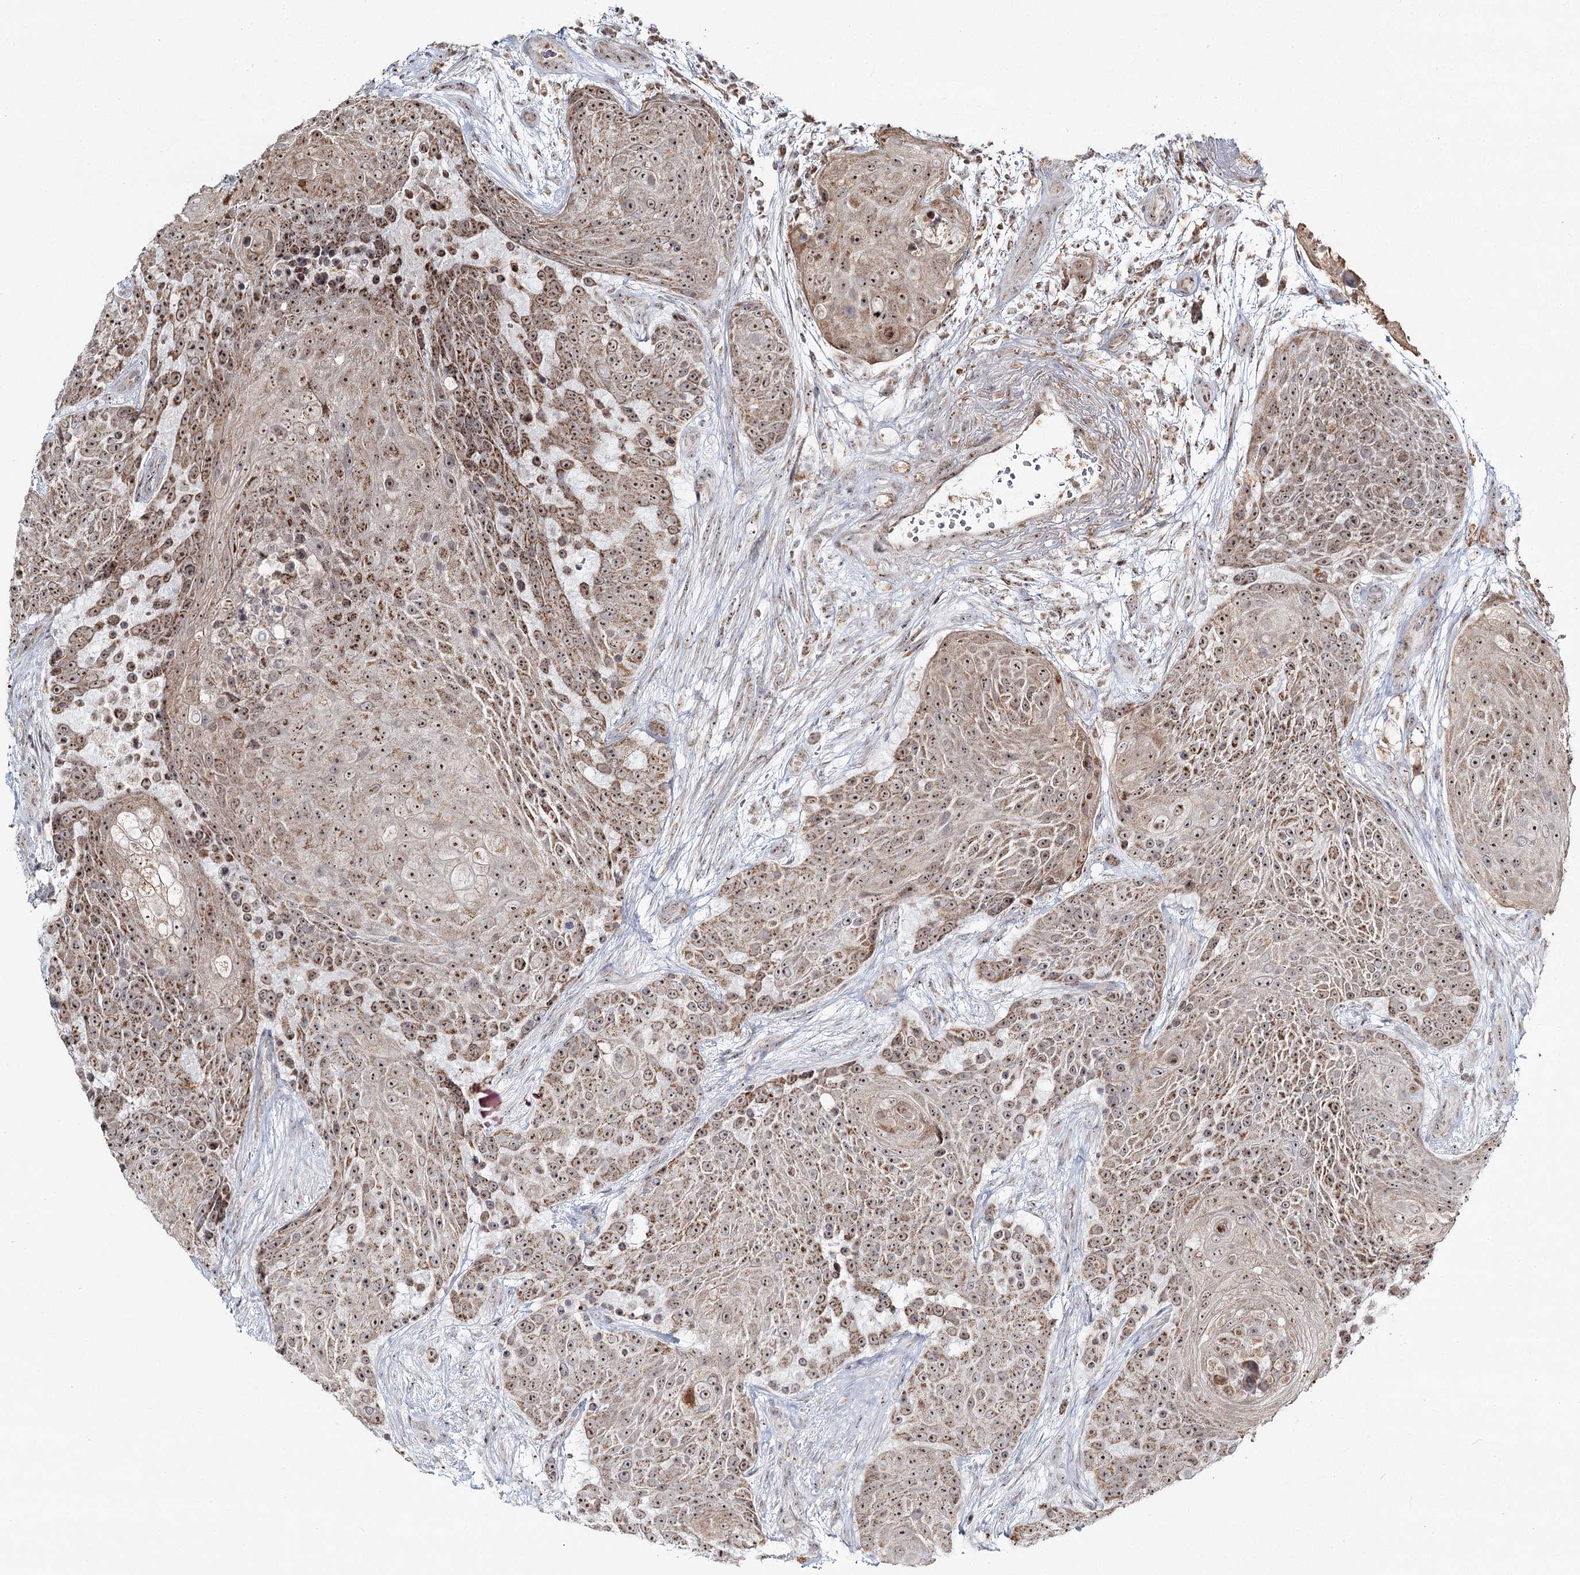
{"staining": {"intensity": "moderate", "quantity": ">75%", "location": "cytoplasmic/membranous,nuclear"}, "tissue": "urothelial cancer", "cell_type": "Tumor cells", "image_type": "cancer", "snomed": [{"axis": "morphology", "description": "Urothelial carcinoma, High grade"}, {"axis": "topography", "description": "Urinary bladder"}], "caption": "A photomicrograph of human urothelial carcinoma (high-grade) stained for a protein exhibits moderate cytoplasmic/membranous and nuclear brown staining in tumor cells.", "gene": "ATAD1", "patient": {"sex": "female", "age": 63}}